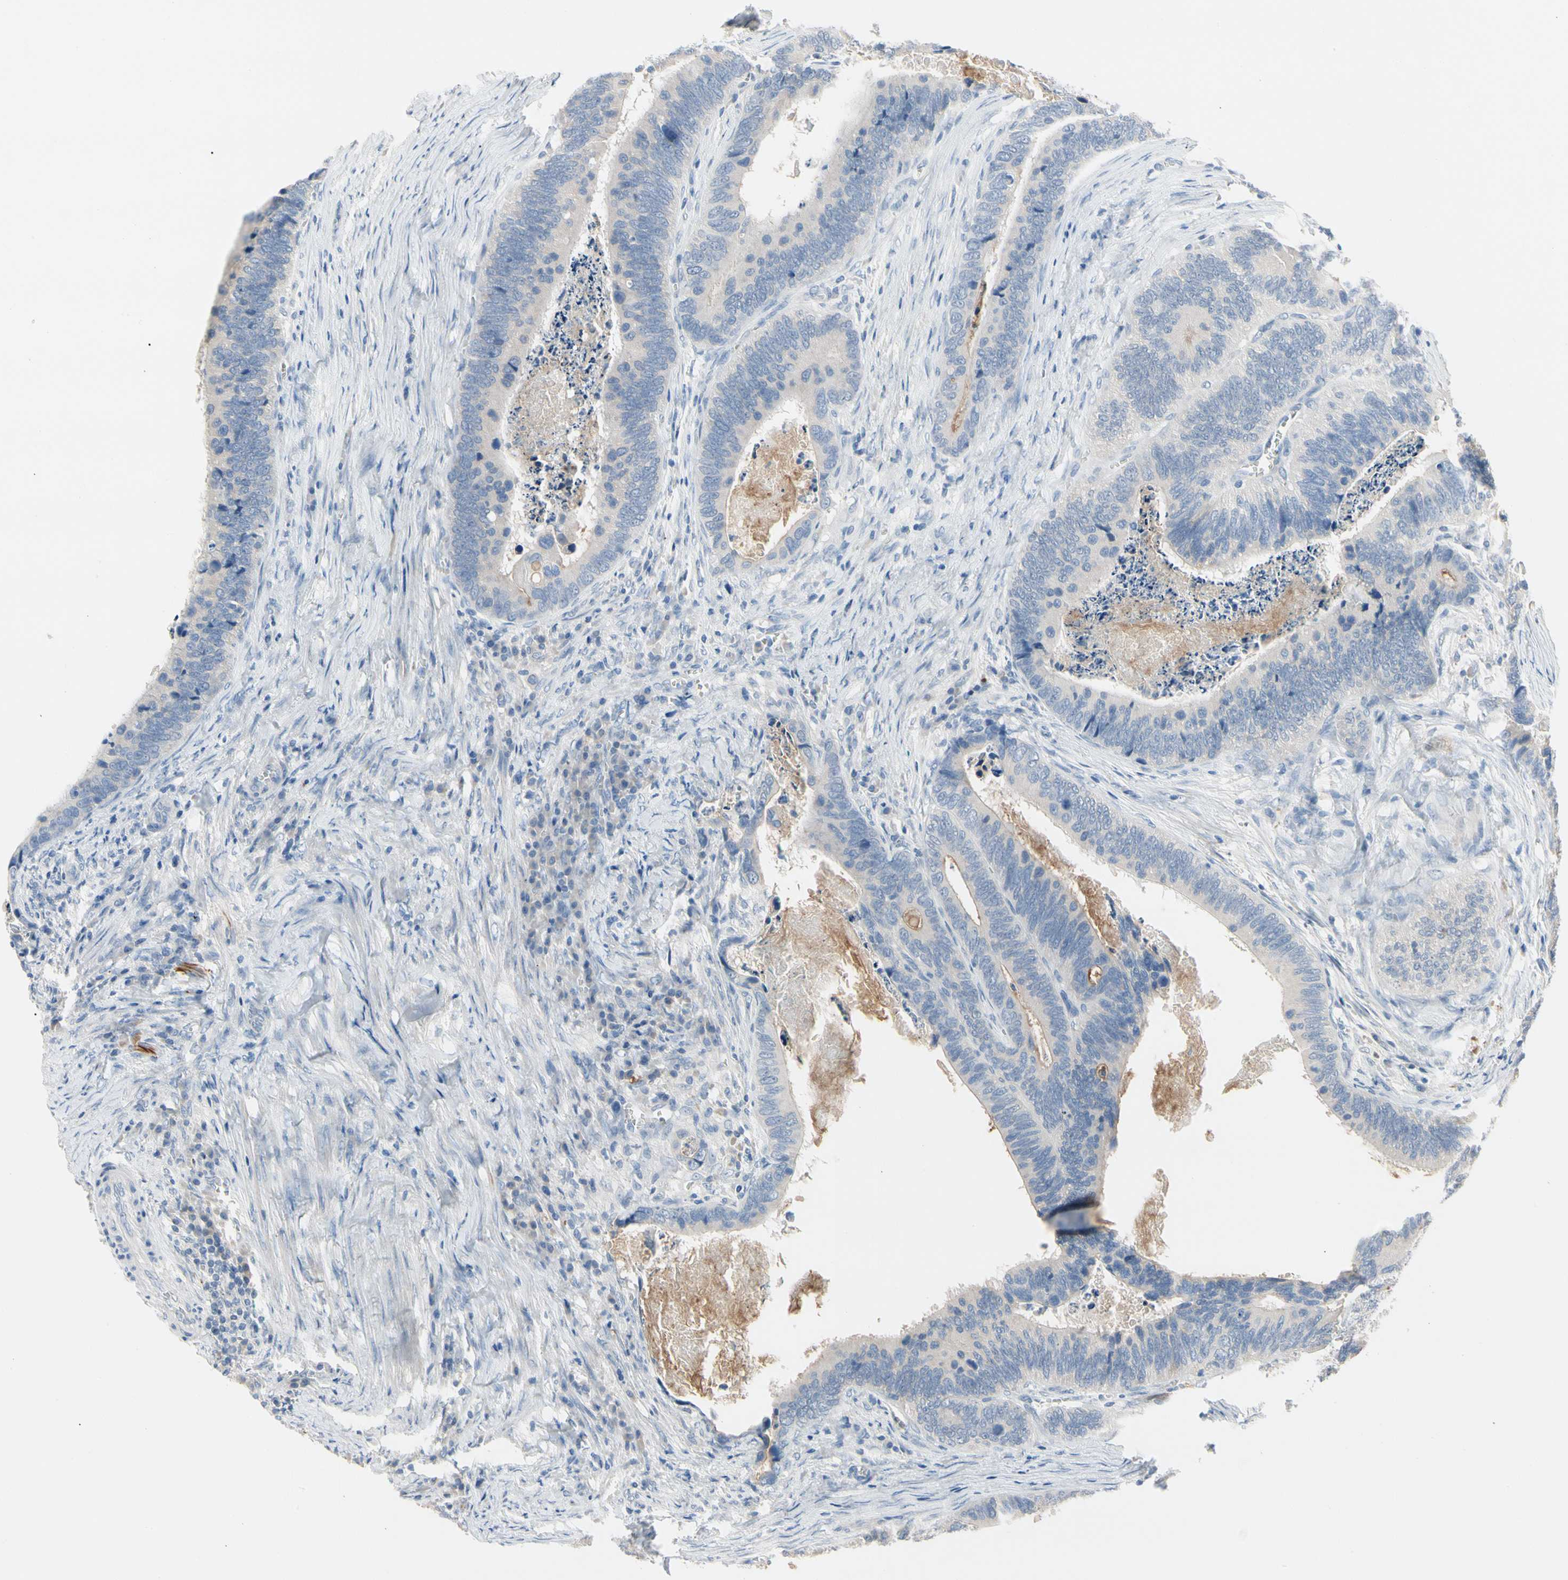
{"staining": {"intensity": "weak", "quantity": "<25%", "location": "cytoplasmic/membranous"}, "tissue": "colorectal cancer", "cell_type": "Tumor cells", "image_type": "cancer", "snomed": [{"axis": "morphology", "description": "Adenocarcinoma, NOS"}, {"axis": "topography", "description": "Colon"}], "caption": "IHC of colorectal cancer displays no positivity in tumor cells.", "gene": "MARK1", "patient": {"sex": "male", "age": 72}}